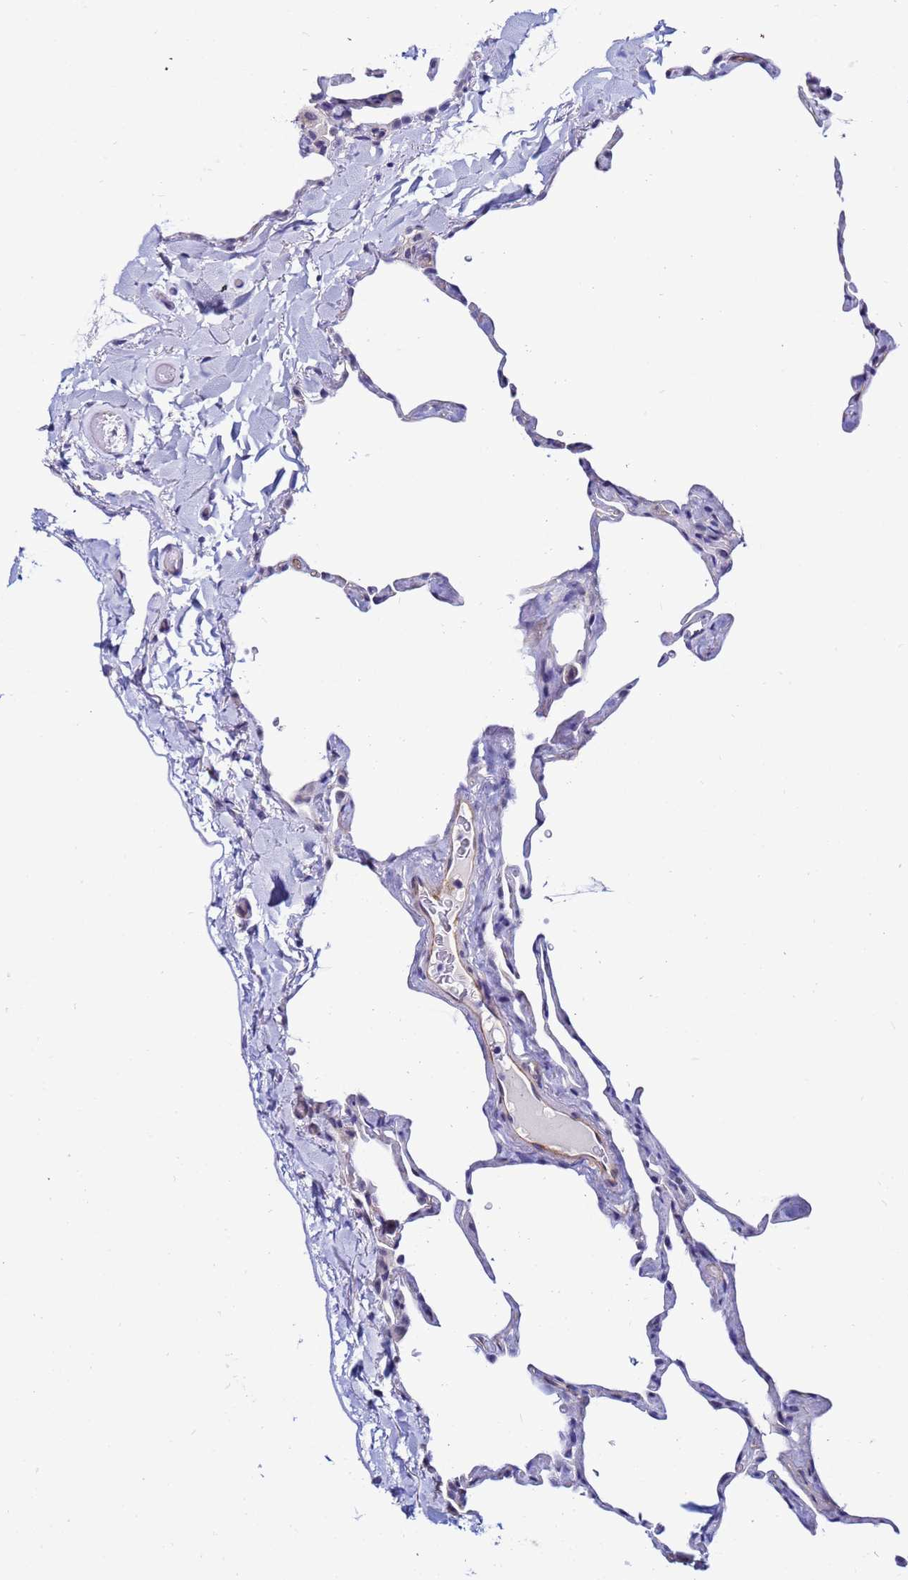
{"staining": {"intensity": "negative", "quantity": "none", "location": "none"}, "tissue": "lung", "cell_type": "Alveolar cells", "image_type": "normal", "snomed": [{"axis": "morphology", "description": "Normal tissue, NOS"}, {"axis": "topography", "description": "Lung"}], "caption": "DAB immunohistochemical staining of unremarkable lung displays no significant expression in alveolar cells. Brightfield microscopy of immunohistochemistry (IHC) stained with DAB (brown) and hematoxylin (blue), captured at high magnification.", "gene": "DEFB104A", "patient": {"sex": "male", "age": 65}}